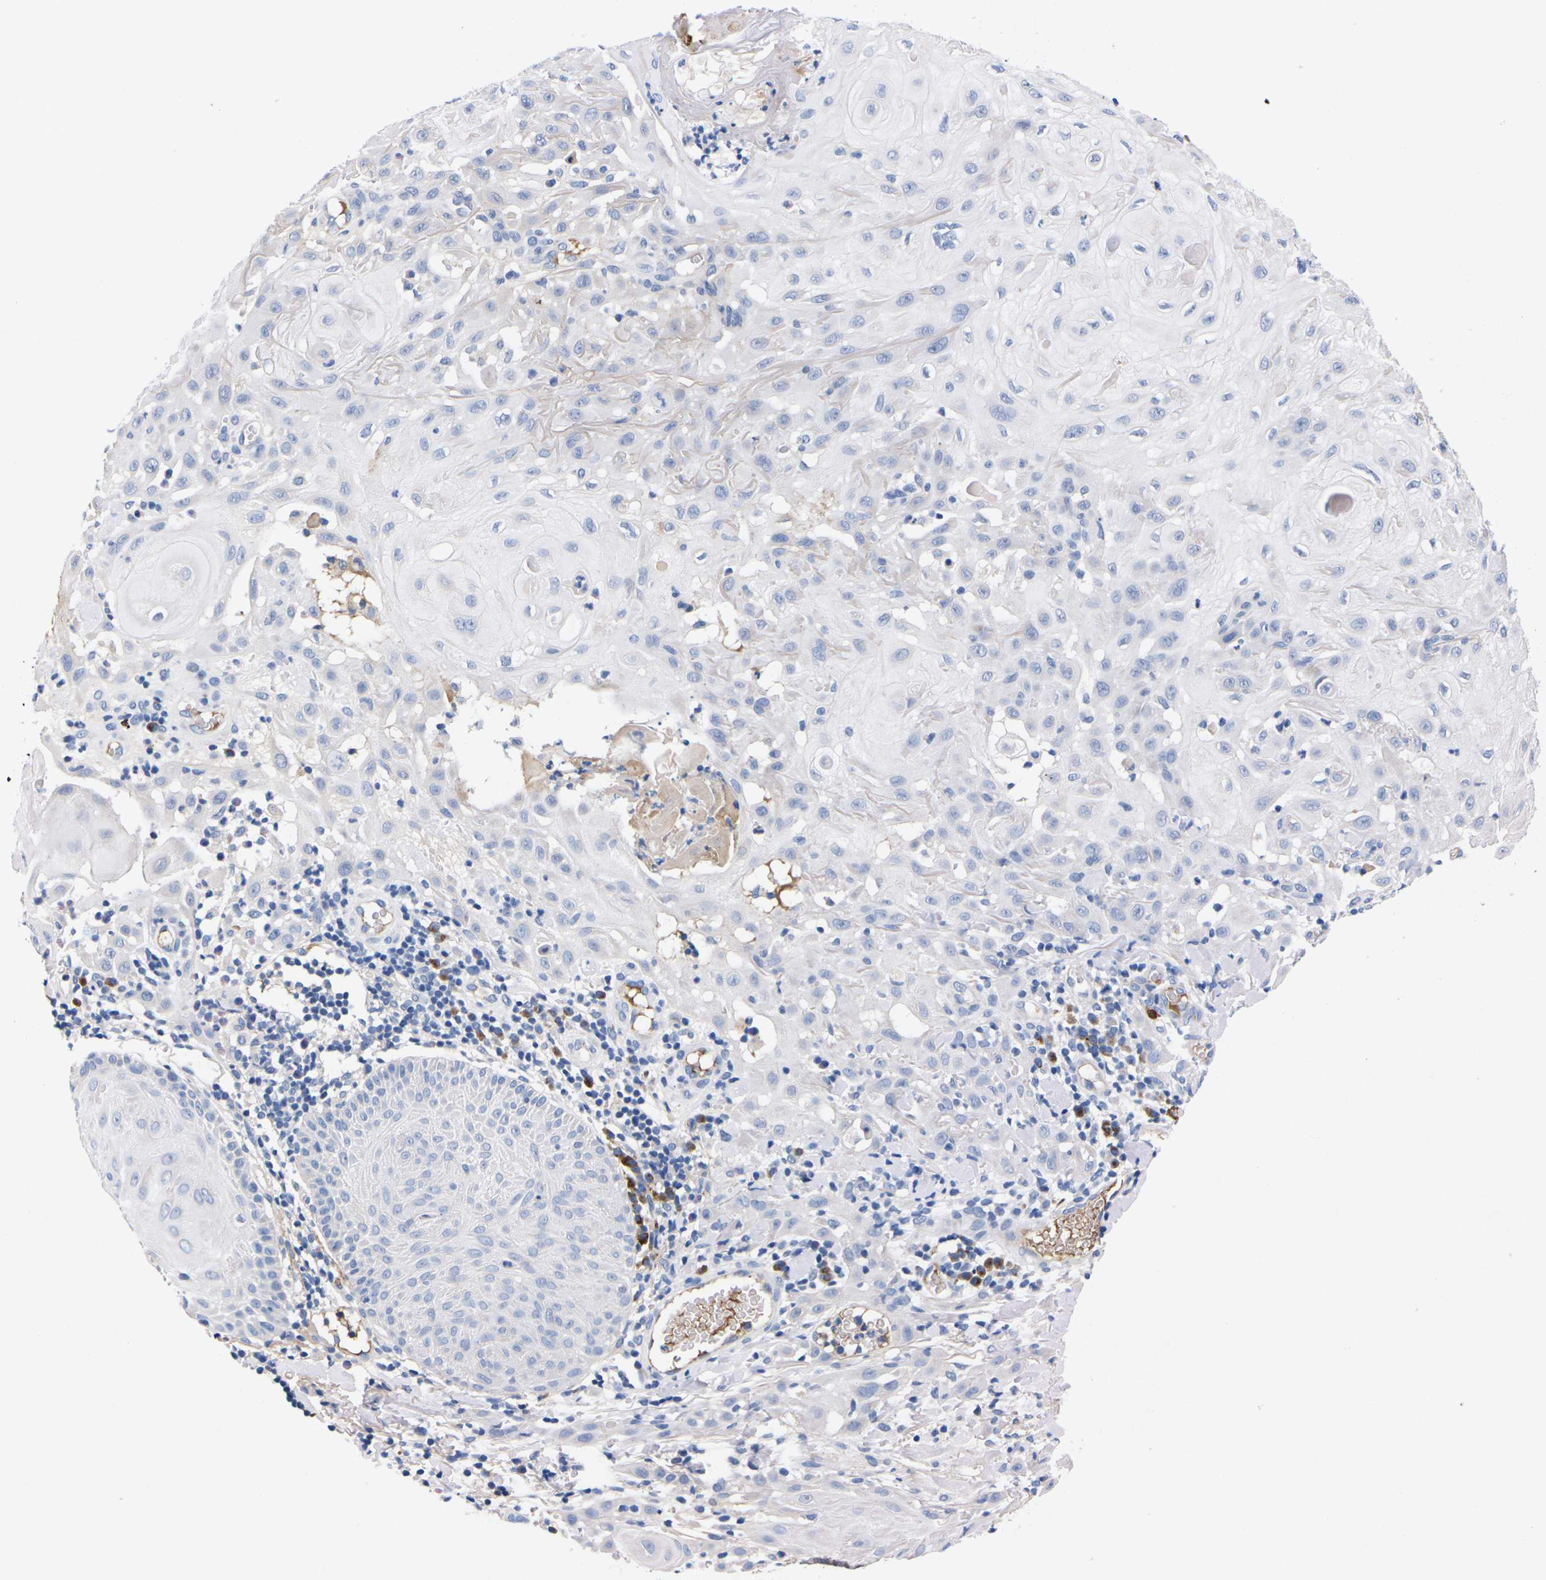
{"staining": {"intensity": "negative", "quantity": "none", "location": "none"}, "tissue": "skin cancer", "cell_type": "Tumor cells", "image_type": "cancer", "snomed": [{"axis": "morphology", "description": "Squamous cell carcinoma, NOS"}, {"axis": "topography", "description": "Skin"}], "caption": "Photomicrograph shows no protein positivity in tumor cells of squamous cell carcinoma (skin) tissue.", "gene": "FAM210A", "patient": {"sex": "male", "age": 24}}